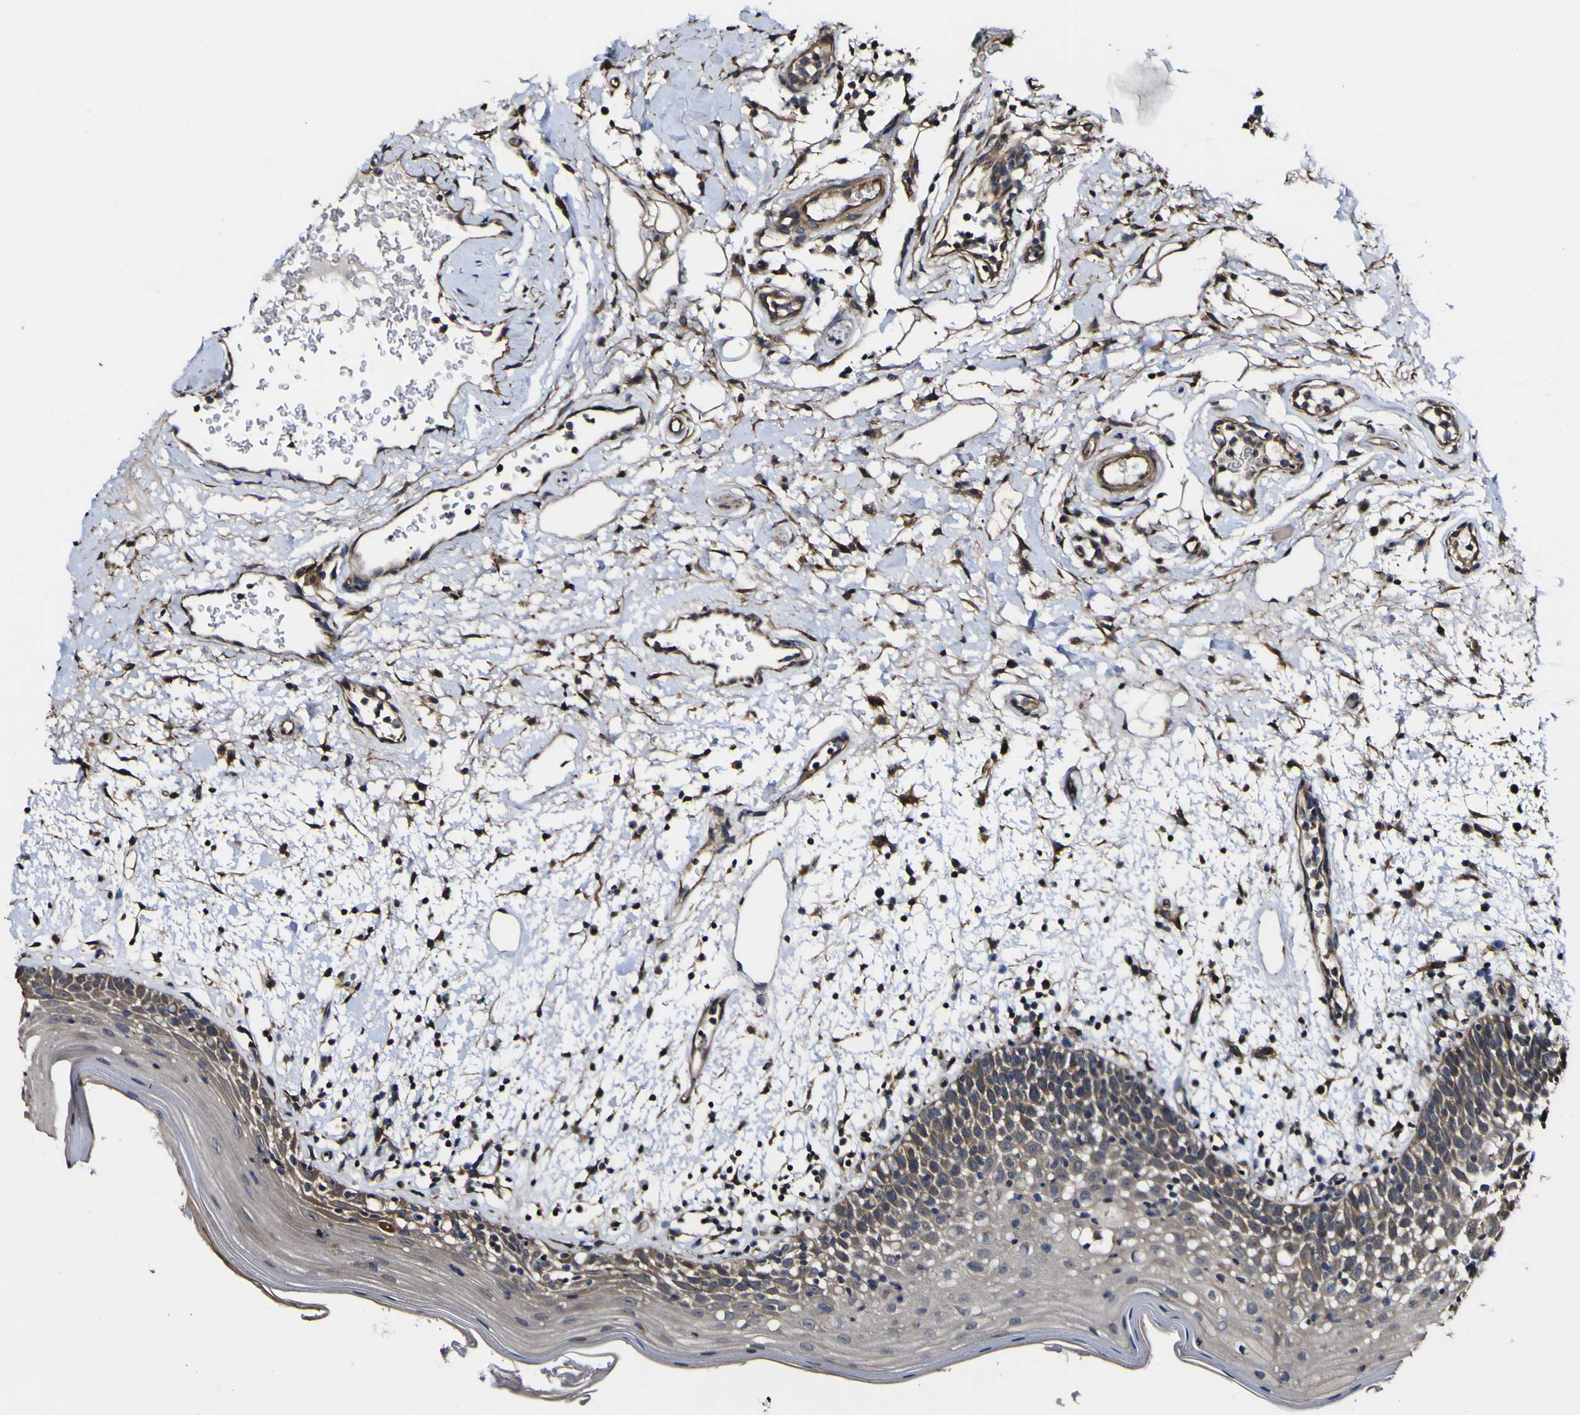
{"staining": {"intensity": "moderate", "quantity": "25%-75%", "location": "cytoplasmic/membranous"}, "tissue": "oral mucosa", "cell_type": "Squamous epithelial cells", "image_type": "normal", "snomed": [{"axis": "morphology", "description": "Normal tissue, NOS"}, {"axis": "morphology", "description": "Squamous cell carcinoma, NOS"}, {"axis": "topography", "description": "Skeletal muscle"}, {"axis": "topography", "description": "Oral tissue"}], "caption": "DAB (3,3'-diaminobenzidine) immunohistochemical staining of unremarkable human oral mucosa shows moderate cytoplasmic/membranous protein positivity in approximately 25%-75% of squamous epithelial cells. (DAB (3,3'-diaminobenzidine) = brown stain, brightfield microscopy at high magnification).", "gene": "NAALADL2", "patient": {"sex": "male", "age": 71}}